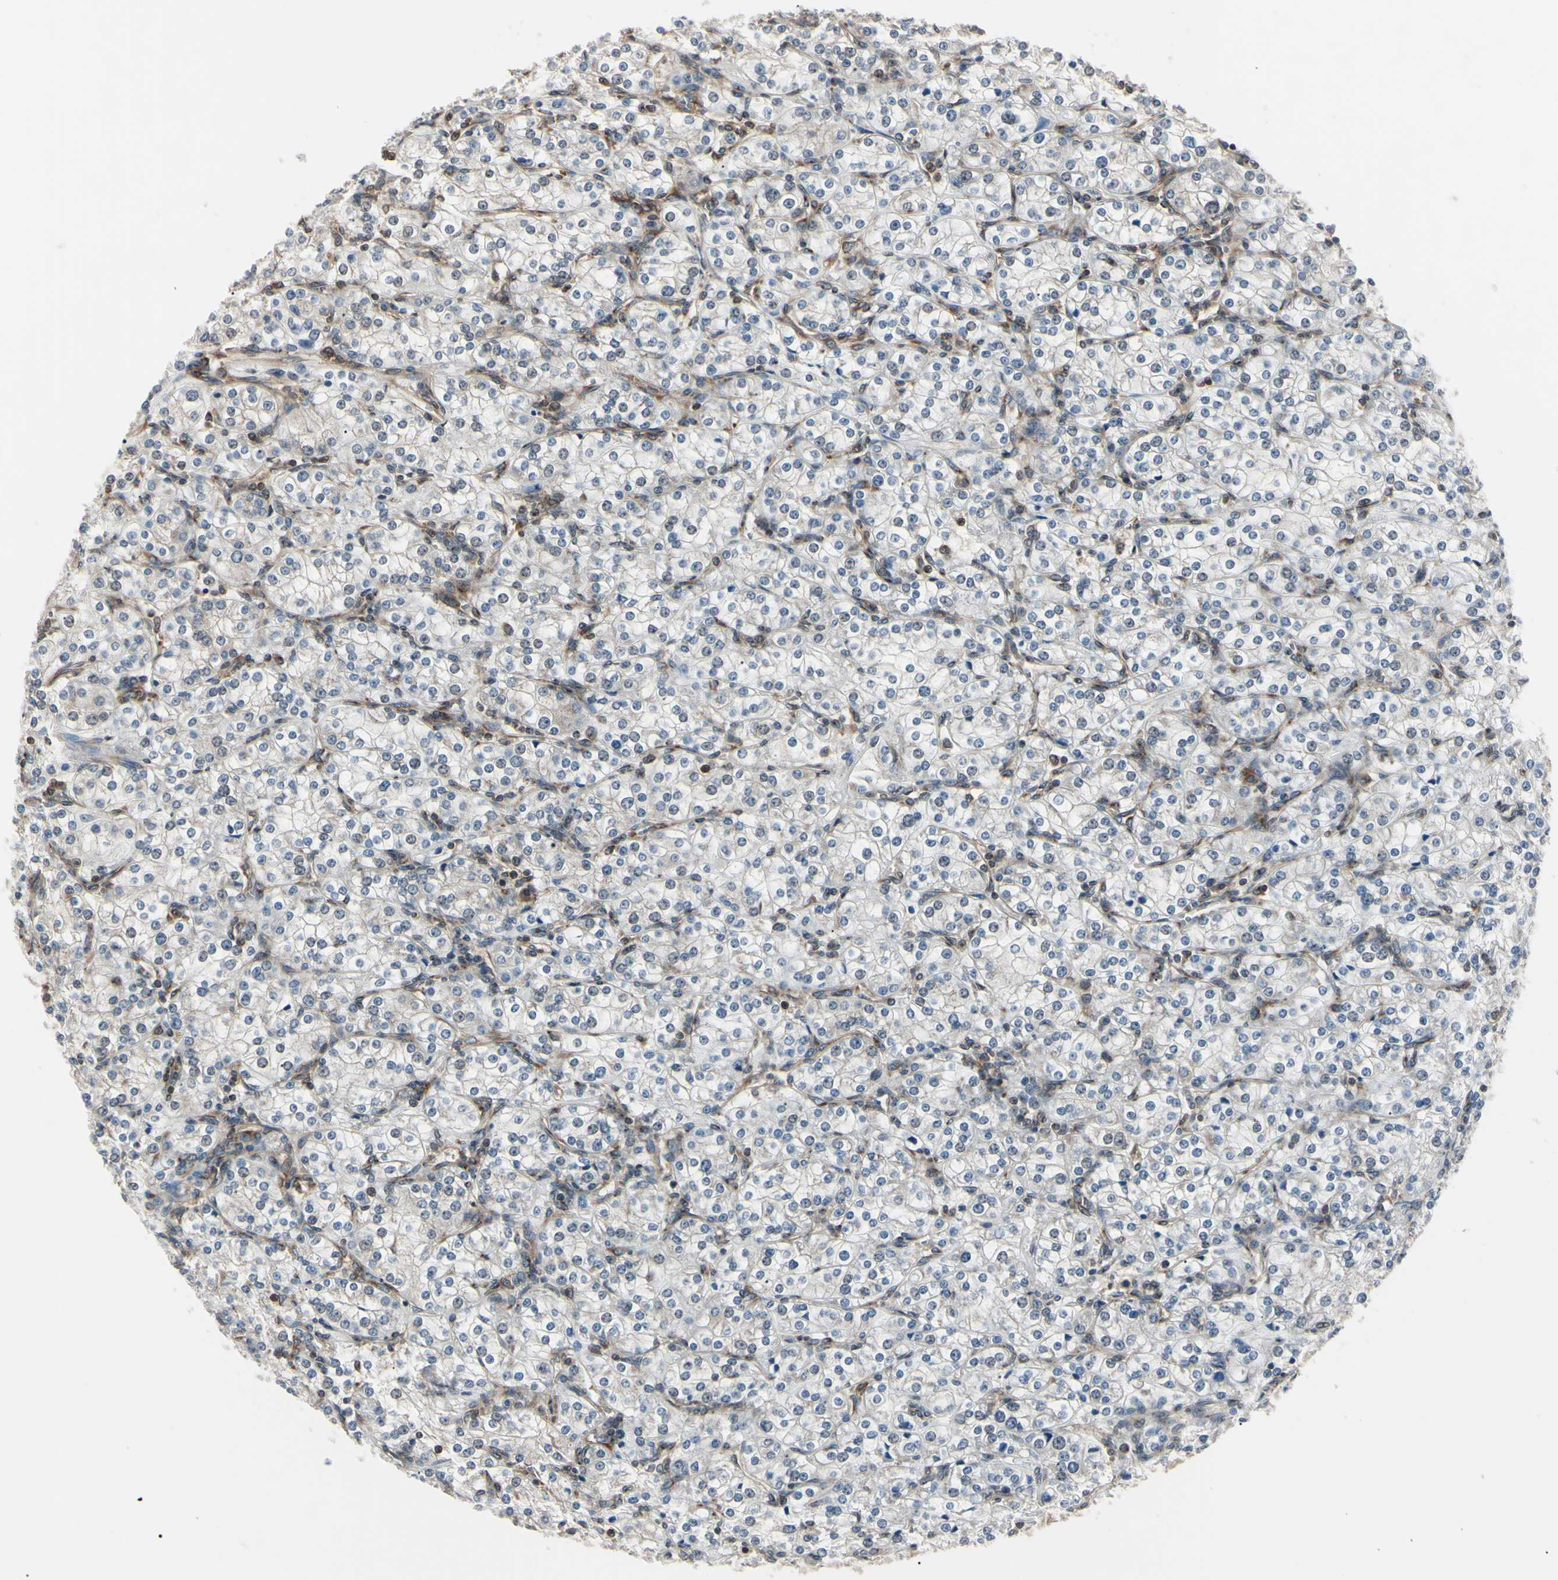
{"staining": {"intensity": "weak", "quantity": "<25%", "location": "cytoplasmic/membranous"}, "tissue": "renal cancer", "cell_type": "Tumor cells", "image_type": "cancer", "snomed": [{"axis": "morphology", "description": "Adenocarcinoma, NOS"}, {"axis": "topography", "description": "Kidney"}], "caption": "High power microscopy photomicrograph of an immunohistochemistry image of renal cancer, revealing no significant staining in tumor cells.", "gene": "MAPRE1", "patient": {"sex": "male", "age": 77}}